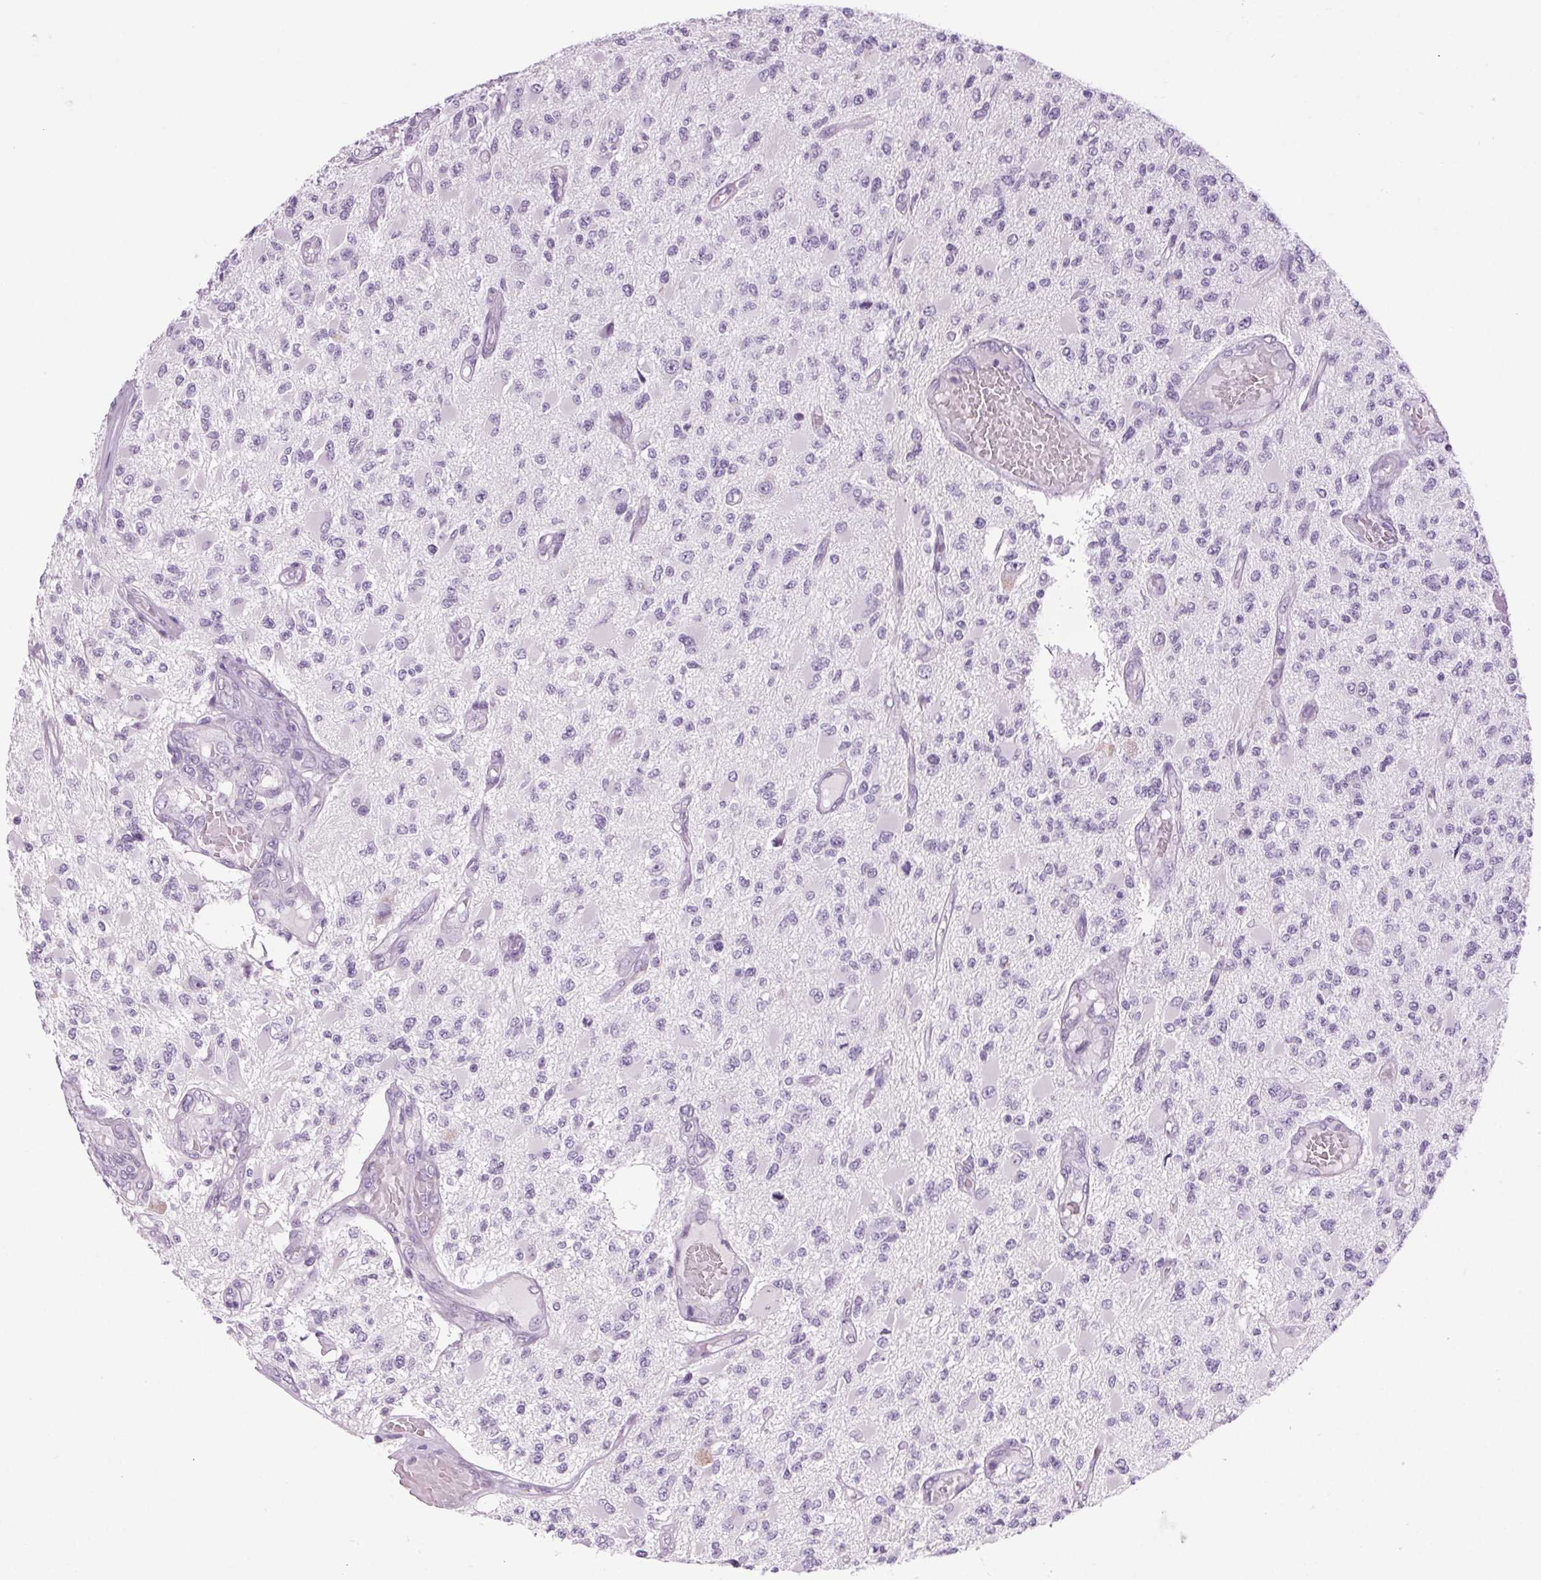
{"staining": {"intensity": "negative", "quantity": "none", "location": "none"}, "tissue": "glioma", "cell_type": "Tumor cells", "image_type": "cancer", "snomed": [{"axis": "morphology", "description": "Glioma, malignant, High grade"}, {"axis": "topography", "description": "Brain"}], "caption": "The immunohistochemistry (IHC) image has no significant expression in tumor cells of glioma tissue.", "gene": "LRP2", "patient": {"sex": "female", "age": 63}}